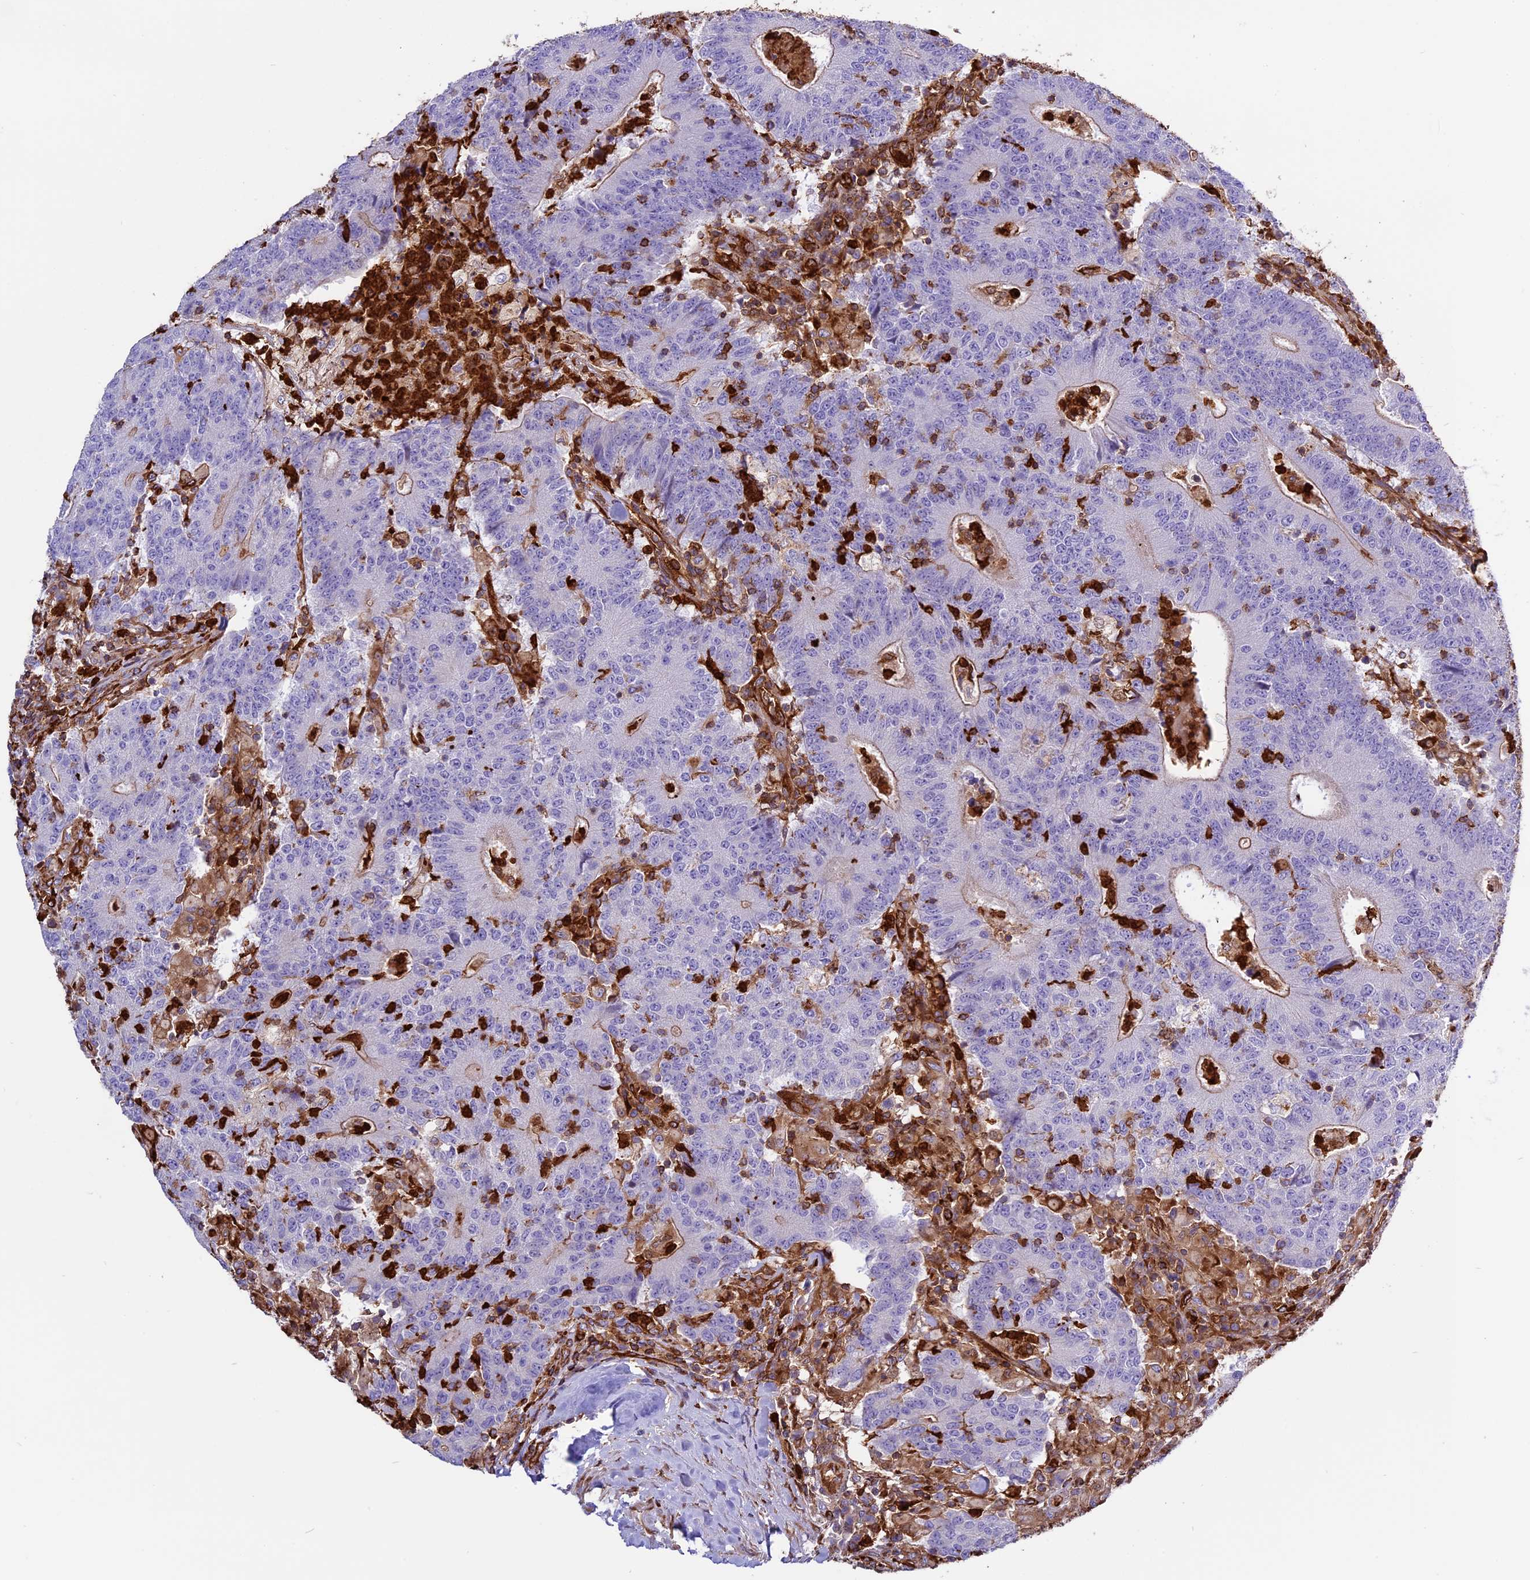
{"staining": {"intensity": "negative", "quantity": "none", "location": "none"}, "tissue": "colorectal cancer", "cell_type": "Tumor cells", "image_type": "cancer", "snomed": [{"axis": "morphology", "description": "Adenocarcinoma, NOS"}, {"axis": "topography", "description": "Colon"}], "caption": "Immunohistochemistry histopathology image of neoplastic tissue: colorectal cancer stained with DAB exhibits no significant protein positivity in tumor cells.", "gene": "CD99L2", "patient": {"sex": "female", "age": 75}}